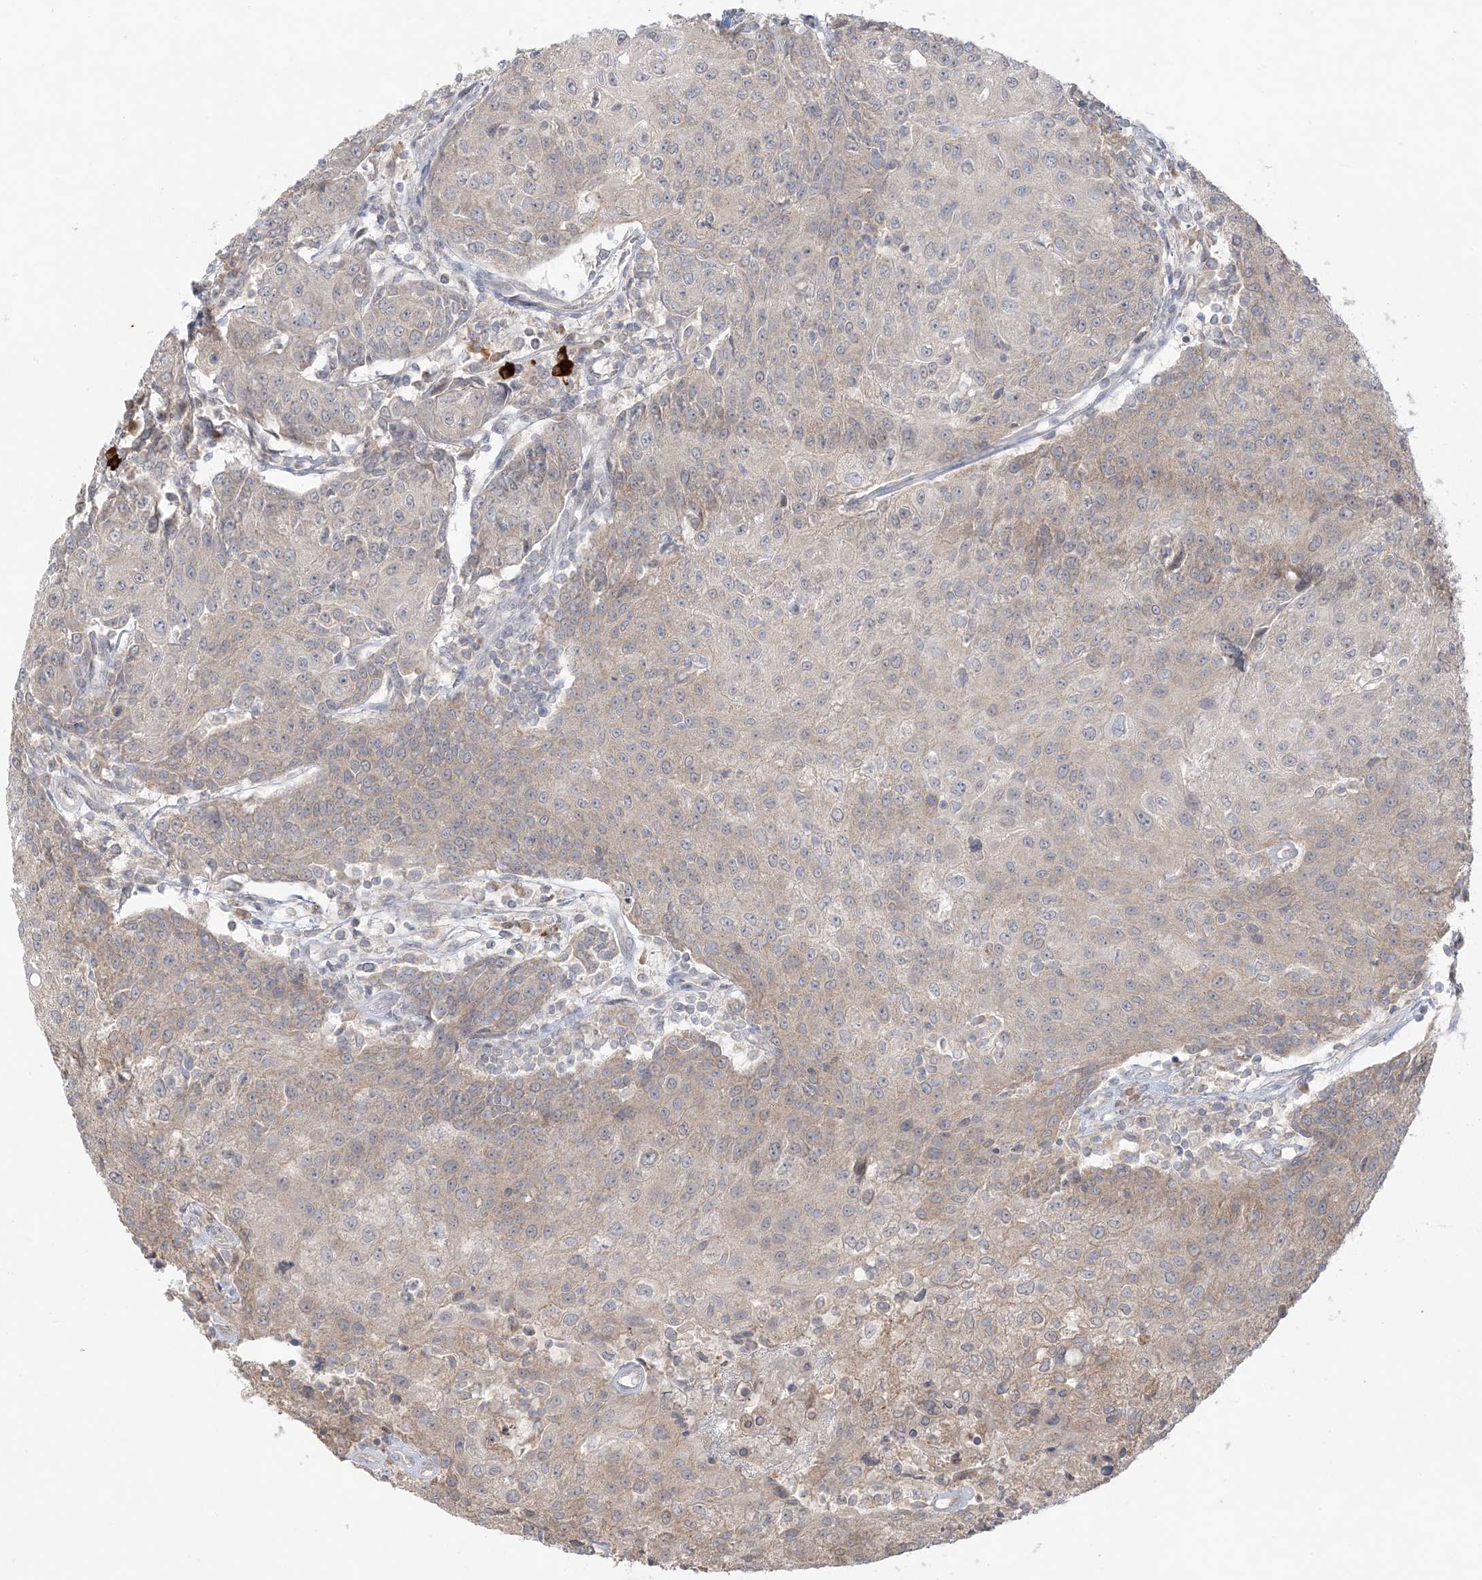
{"staining": {"intensity": "weak", "quantity": "25%-75%", "location": "cytoplasmic/membranous"}, "tissue": "urothelial cancer", "cell_type": "Tumor cells", "image_type": "cancer", "snomed": [{"axis": "morphology", "description": "Urothelial carcinoma, High grade"}, {"axis": "topography", "description": "Urinary bladder"}], "caption": "Immunohistochemistry (IHC) image of urothelial carcinoma (high-grade) stained for a protein (brown), which shows low levels of weak cytoplasmic/membranous expression in approximately 25%-75% of tumor cells.", "gene": "MCOLN1", "patient": {"sex": "female", "age": 85}}